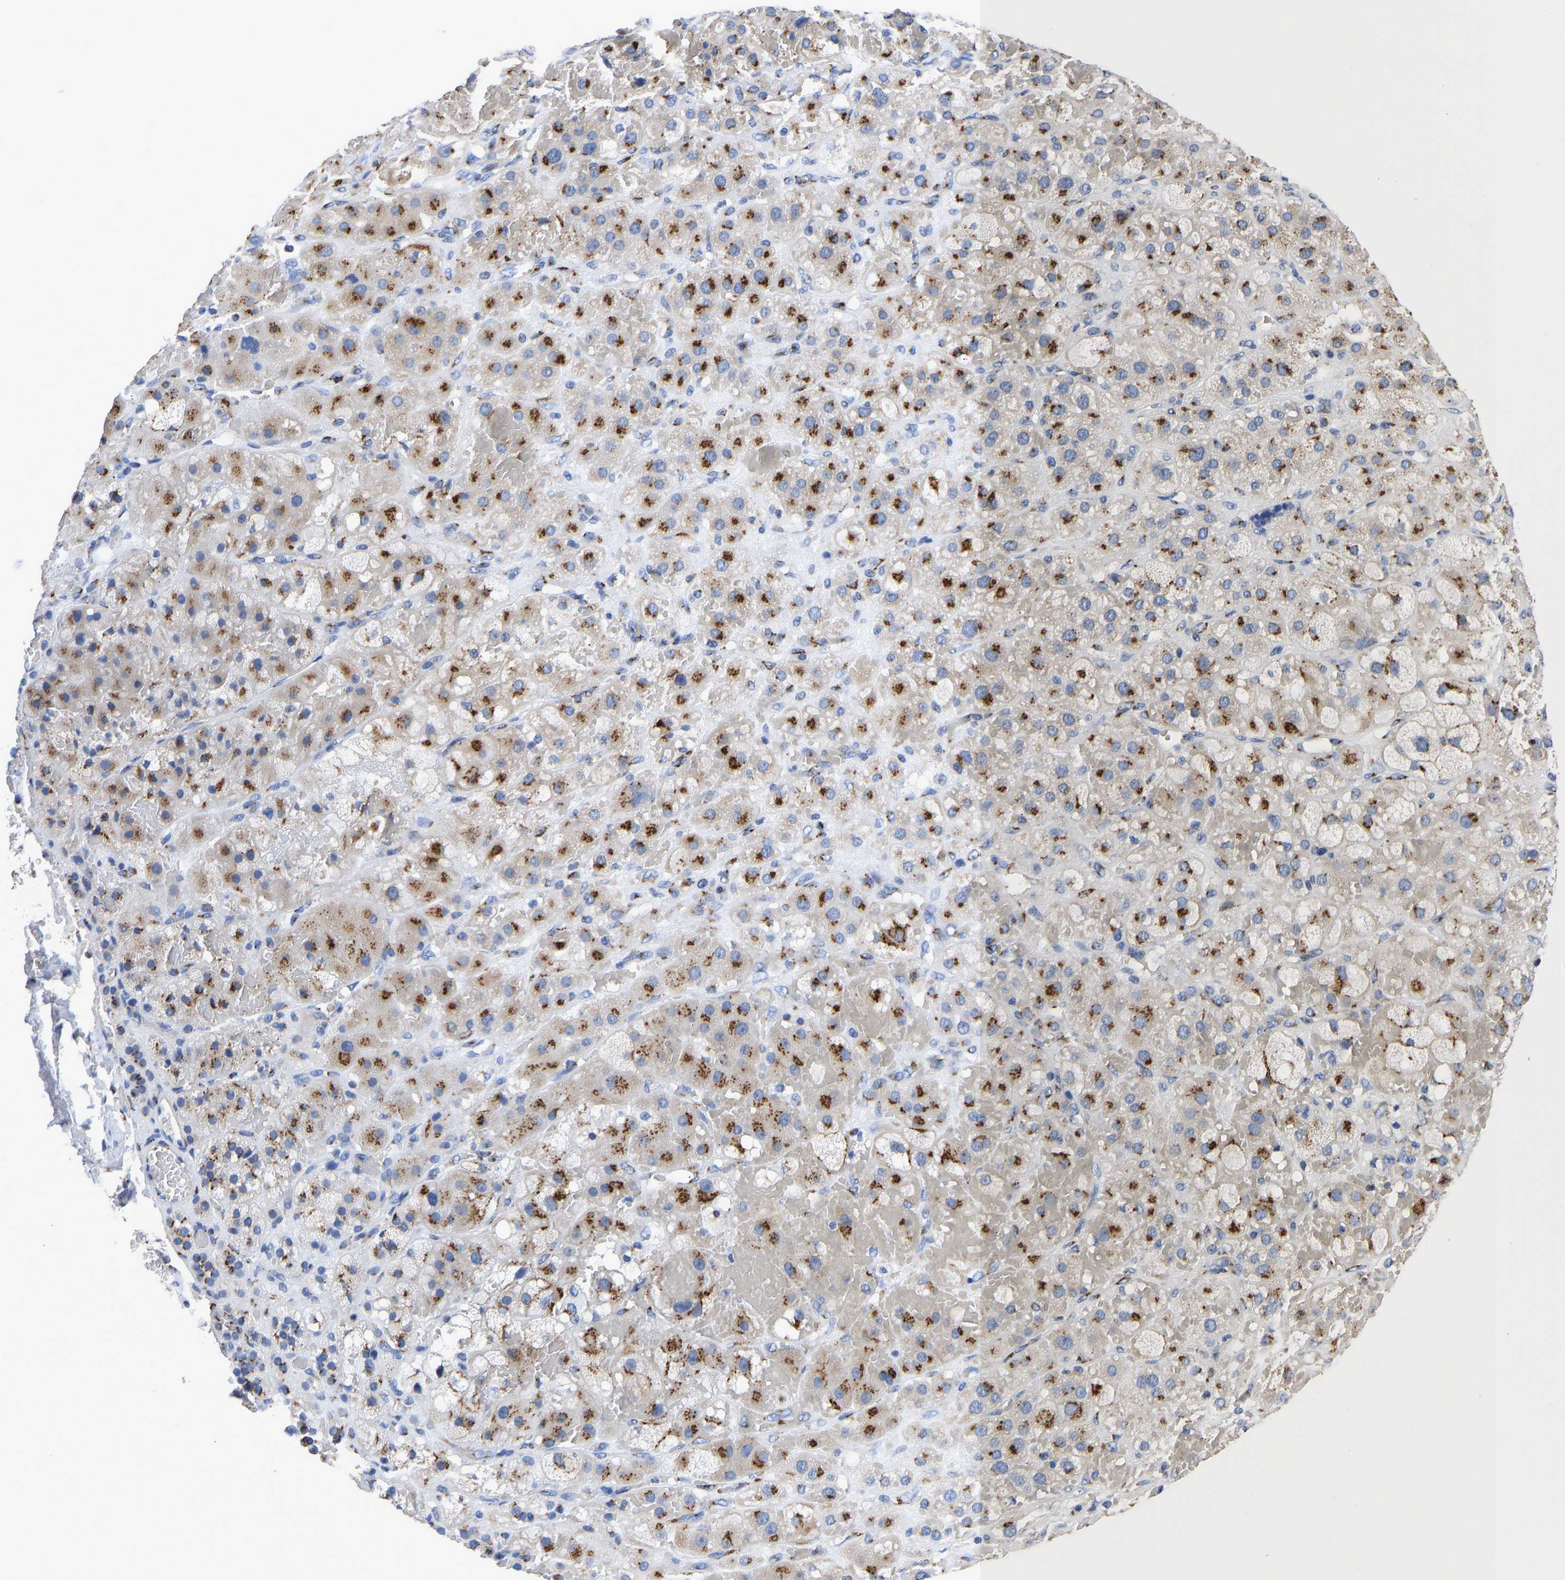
{"staining": {"intensity": "strong", "quantity": ">75%", "location": "cytoplasmic/membranous"}, "tissue": "adrenal gland", "cell_type": "Glandular cells", "image_type": "normal", "snomed": [{"axis": "morphology", "description": "Normal tissue, NOS"}, {"axis": "topography", "description": "Adrenal gland"}], "caption": "Brown immunohistochemical staining in benign human adrenal gland exhibits strong cytoplasmic/membranous positivity in approximately >75% of glandular cells.", "gene": "TMEM87A", "patient": {"sex": "female", "age": 47}}